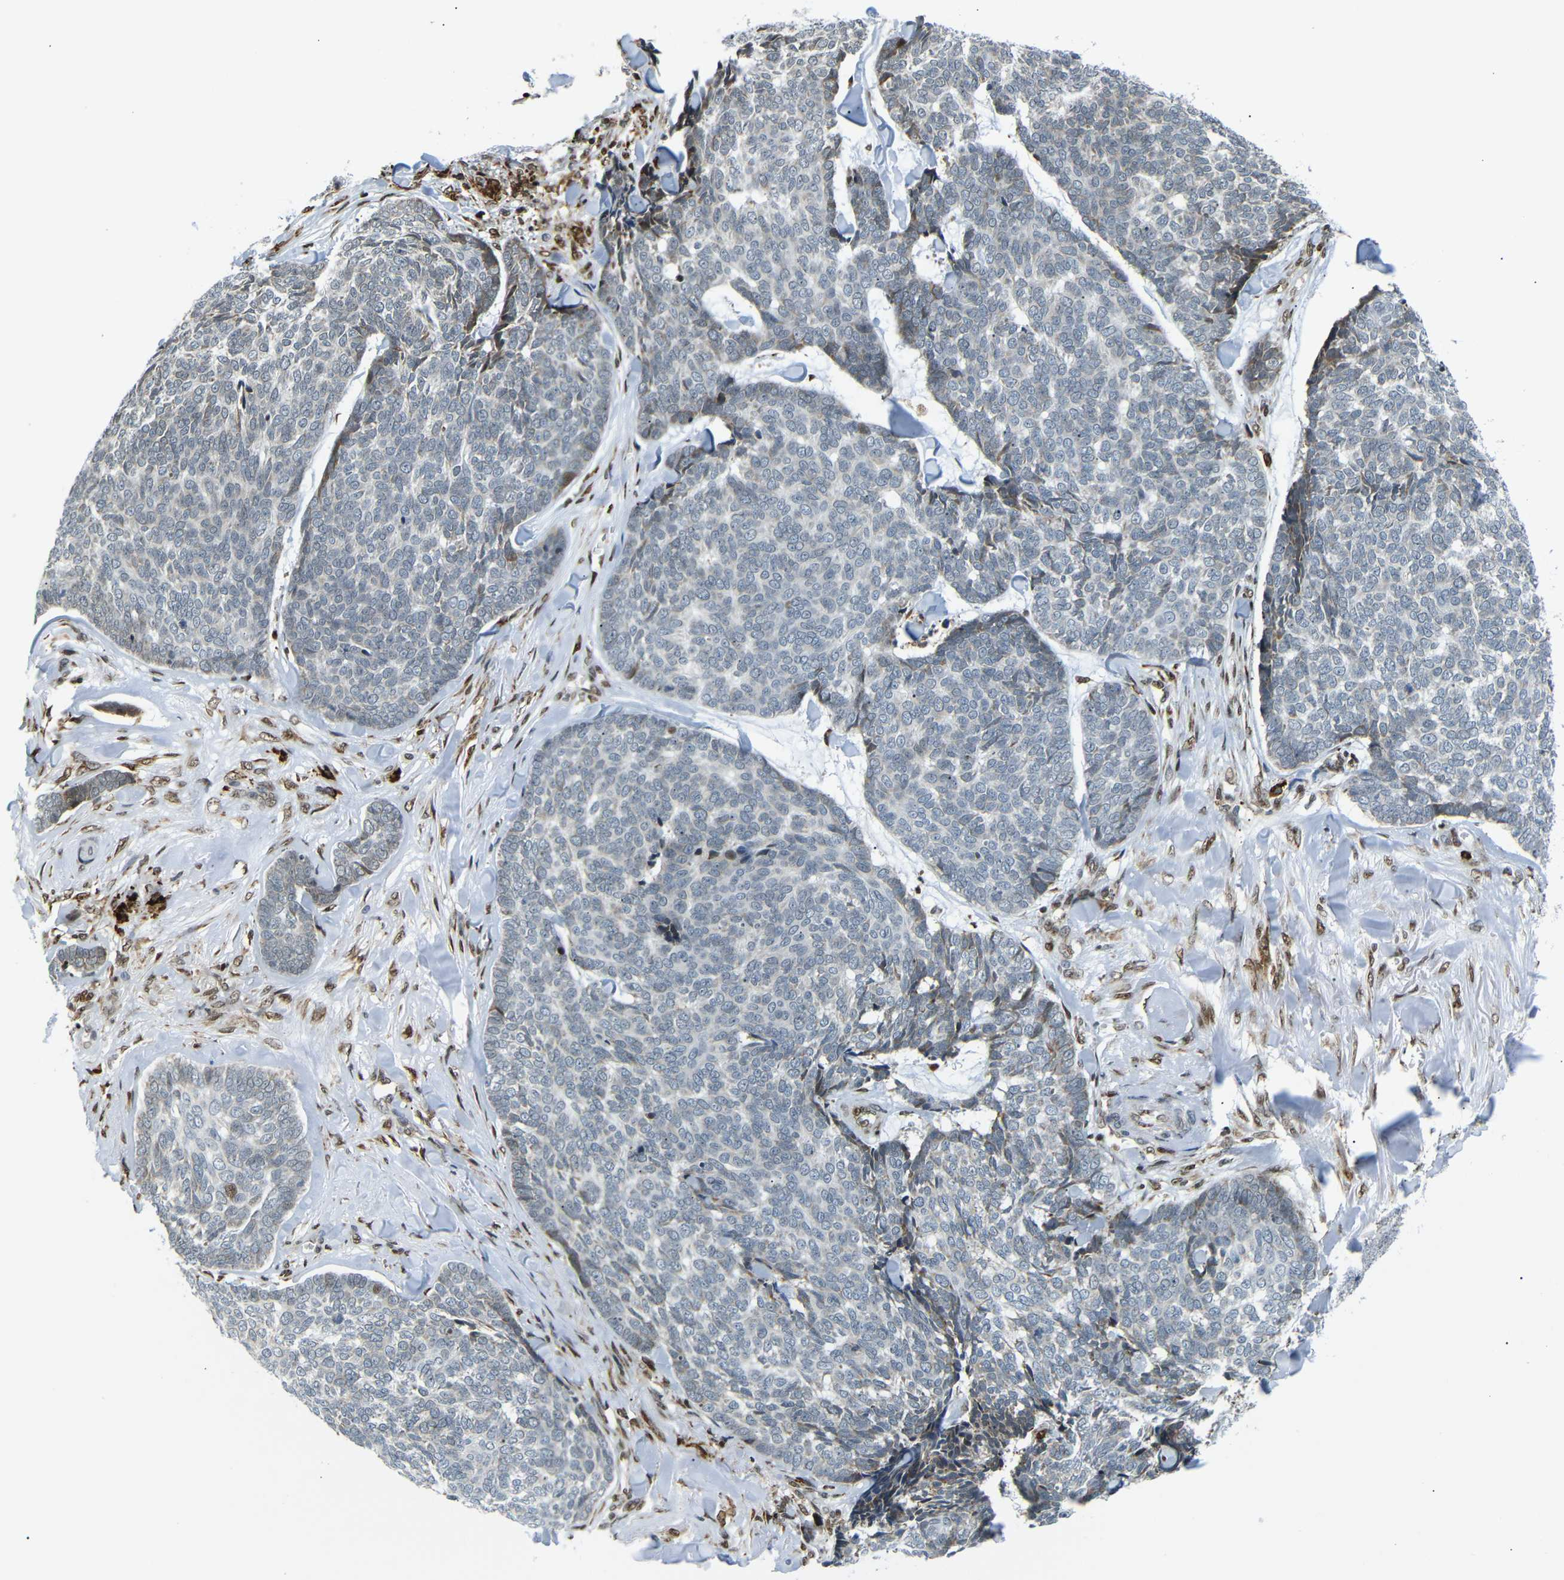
{"staining": {"intensity": "moderate", "quantity": "<25%", "location": "cytoplasmic/membranous"}, "tissue": "skin cancer", "cell_type": "Tumor cells", "image_type": "cancer", "snomed": [{"axis": "morphology", "description": "Basal cell carcinoma"}, {"axis": "topography", "description": "Skin"}], "caption": "Brown immunohistochemical staining in human basal cell carcinoma (skin) displays moderate cytoplasmic/membranous positivity in about <25% of tumor cells.", "gene": "SPCS2", "patient": {"sex": "male", "age": 84}}